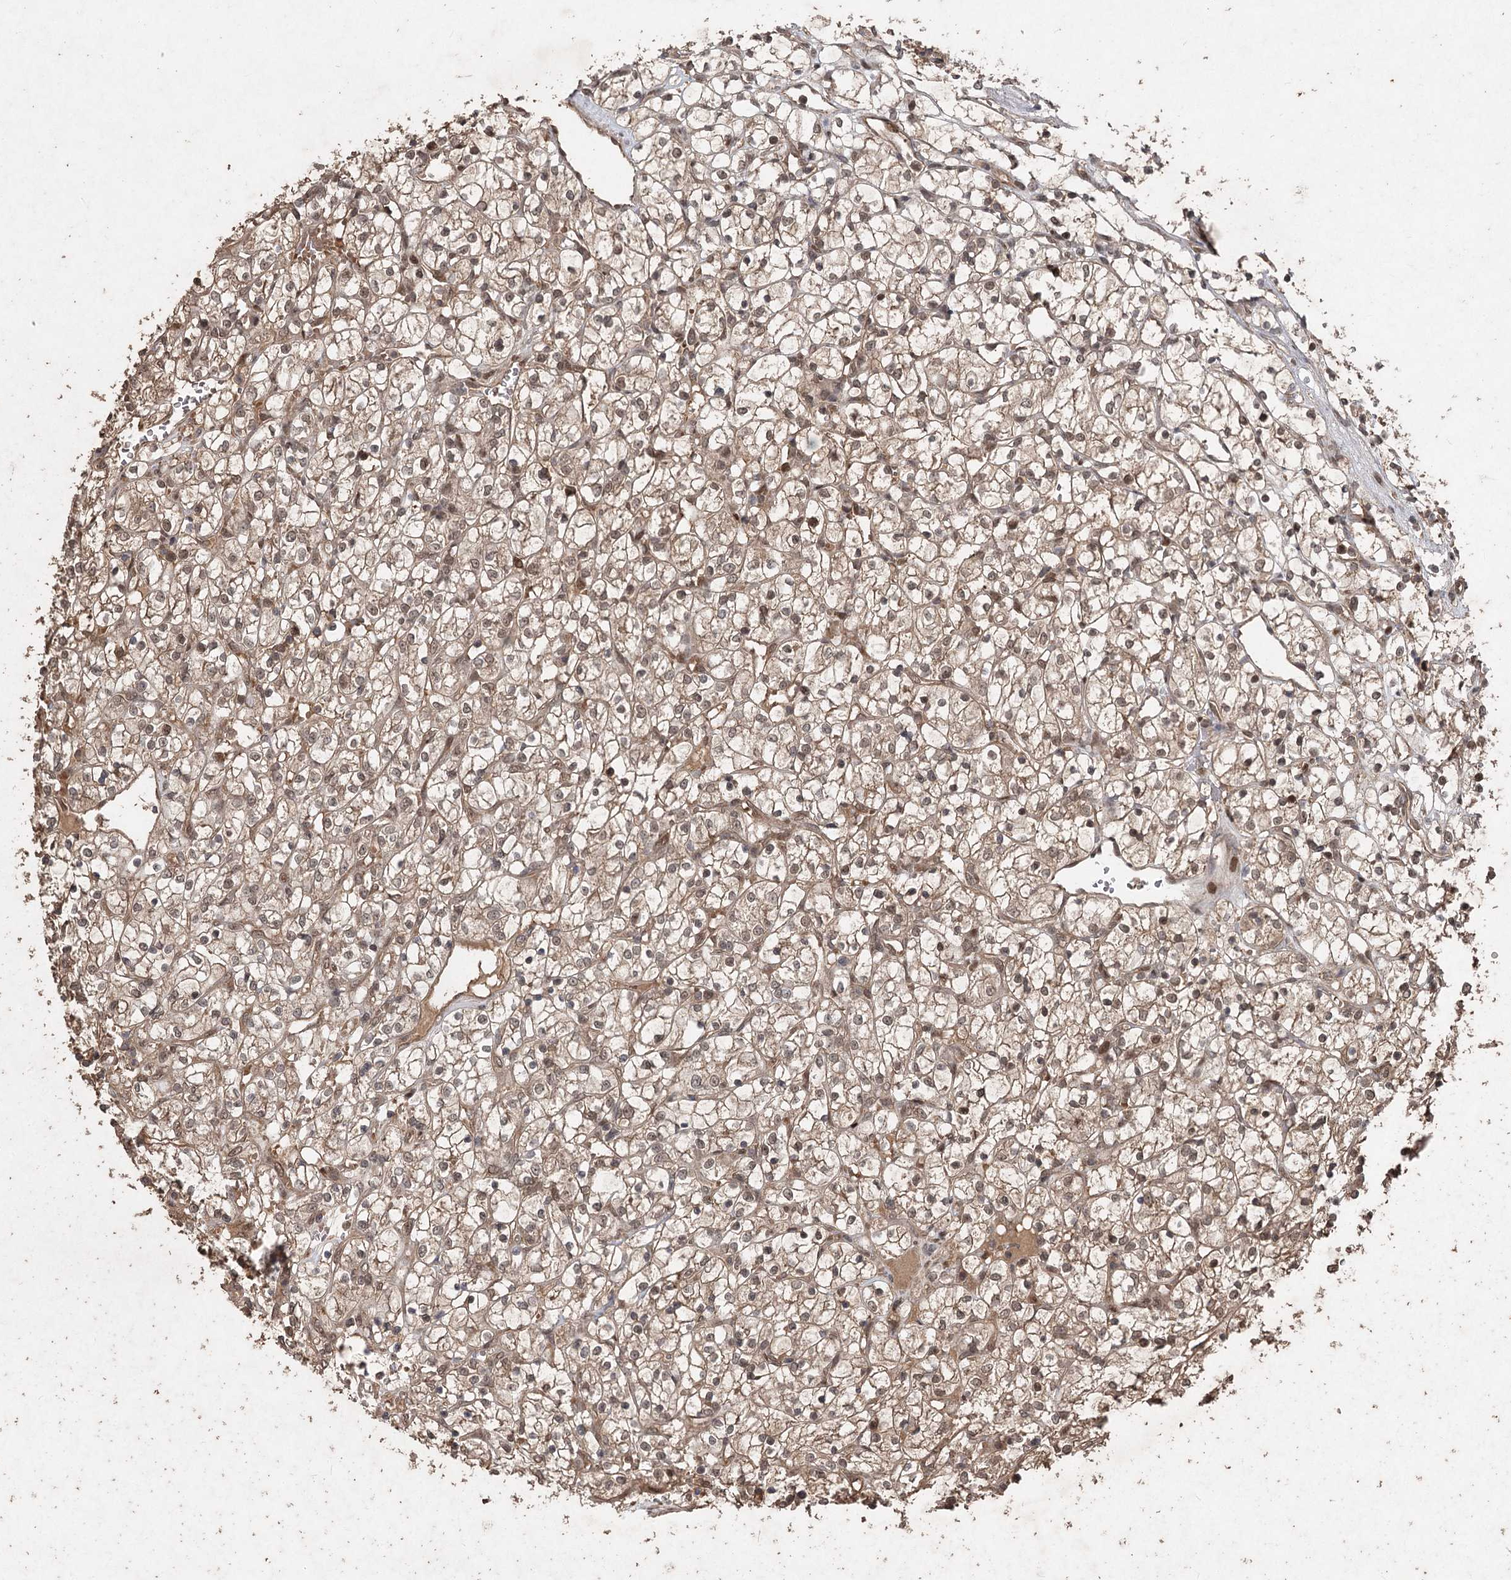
{"staining": {"intensity": "weak", "quantity": ">75%", "location": "cytoplasmic/membranous,nuclear"}, "tissue": "renal cancer", "cell_type": "Tumor cells", "image_type": "cancer", "snomed": [{"axis": "morphology", "description": "Adenocarcinoma, NOS"}, {"axis": "topography", "description": "Kidney"}], "caption": "Brown immunohistochemical staining in renal cancer shows weak cytoplasmic/membranous and nuclear expression in approximately >75% of tumor cells.", "gene": "FBXO7", "patient": {"sex": "female", "age": 69}}